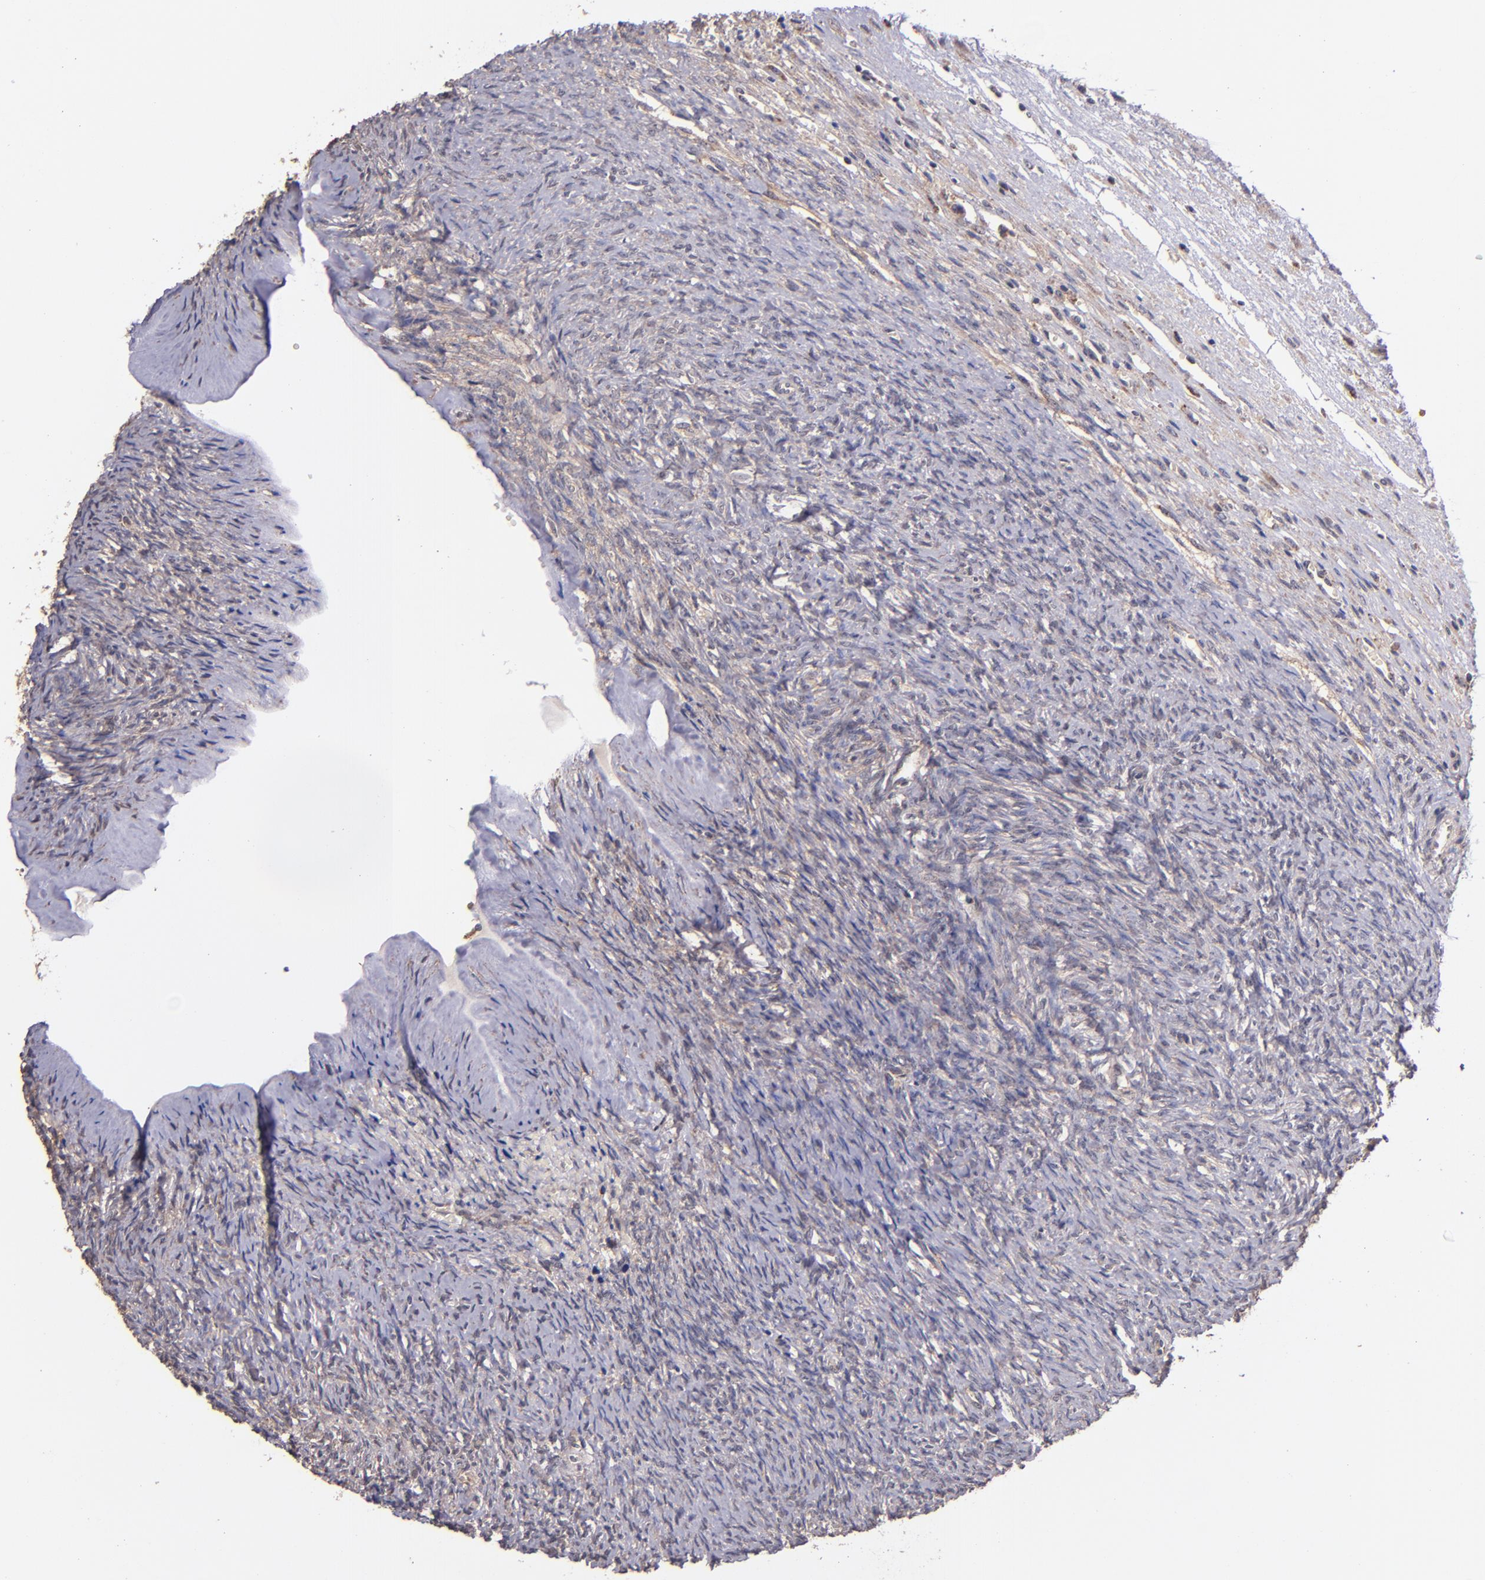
{"staining": {"intensity": "negative", "quantity": "none", "location": "none"}, "tissue": "ovary", "cell_type": "Follicle cells", "image_type": "normal", "snomed": [{"axis": "morphology", "description": "Normal tissue, NOS"}, {"axis": "topography", "description": "Ovary"}], "caption": "An IHC photomicrograph of benign ovary is shown. There is no staining in follicle cells of ovary. (Immunohistochemistry (ihc), brightfield microscopy, high magnification).", "gene": "SHC1", "patient": {"sex": "female", "age": 56}}